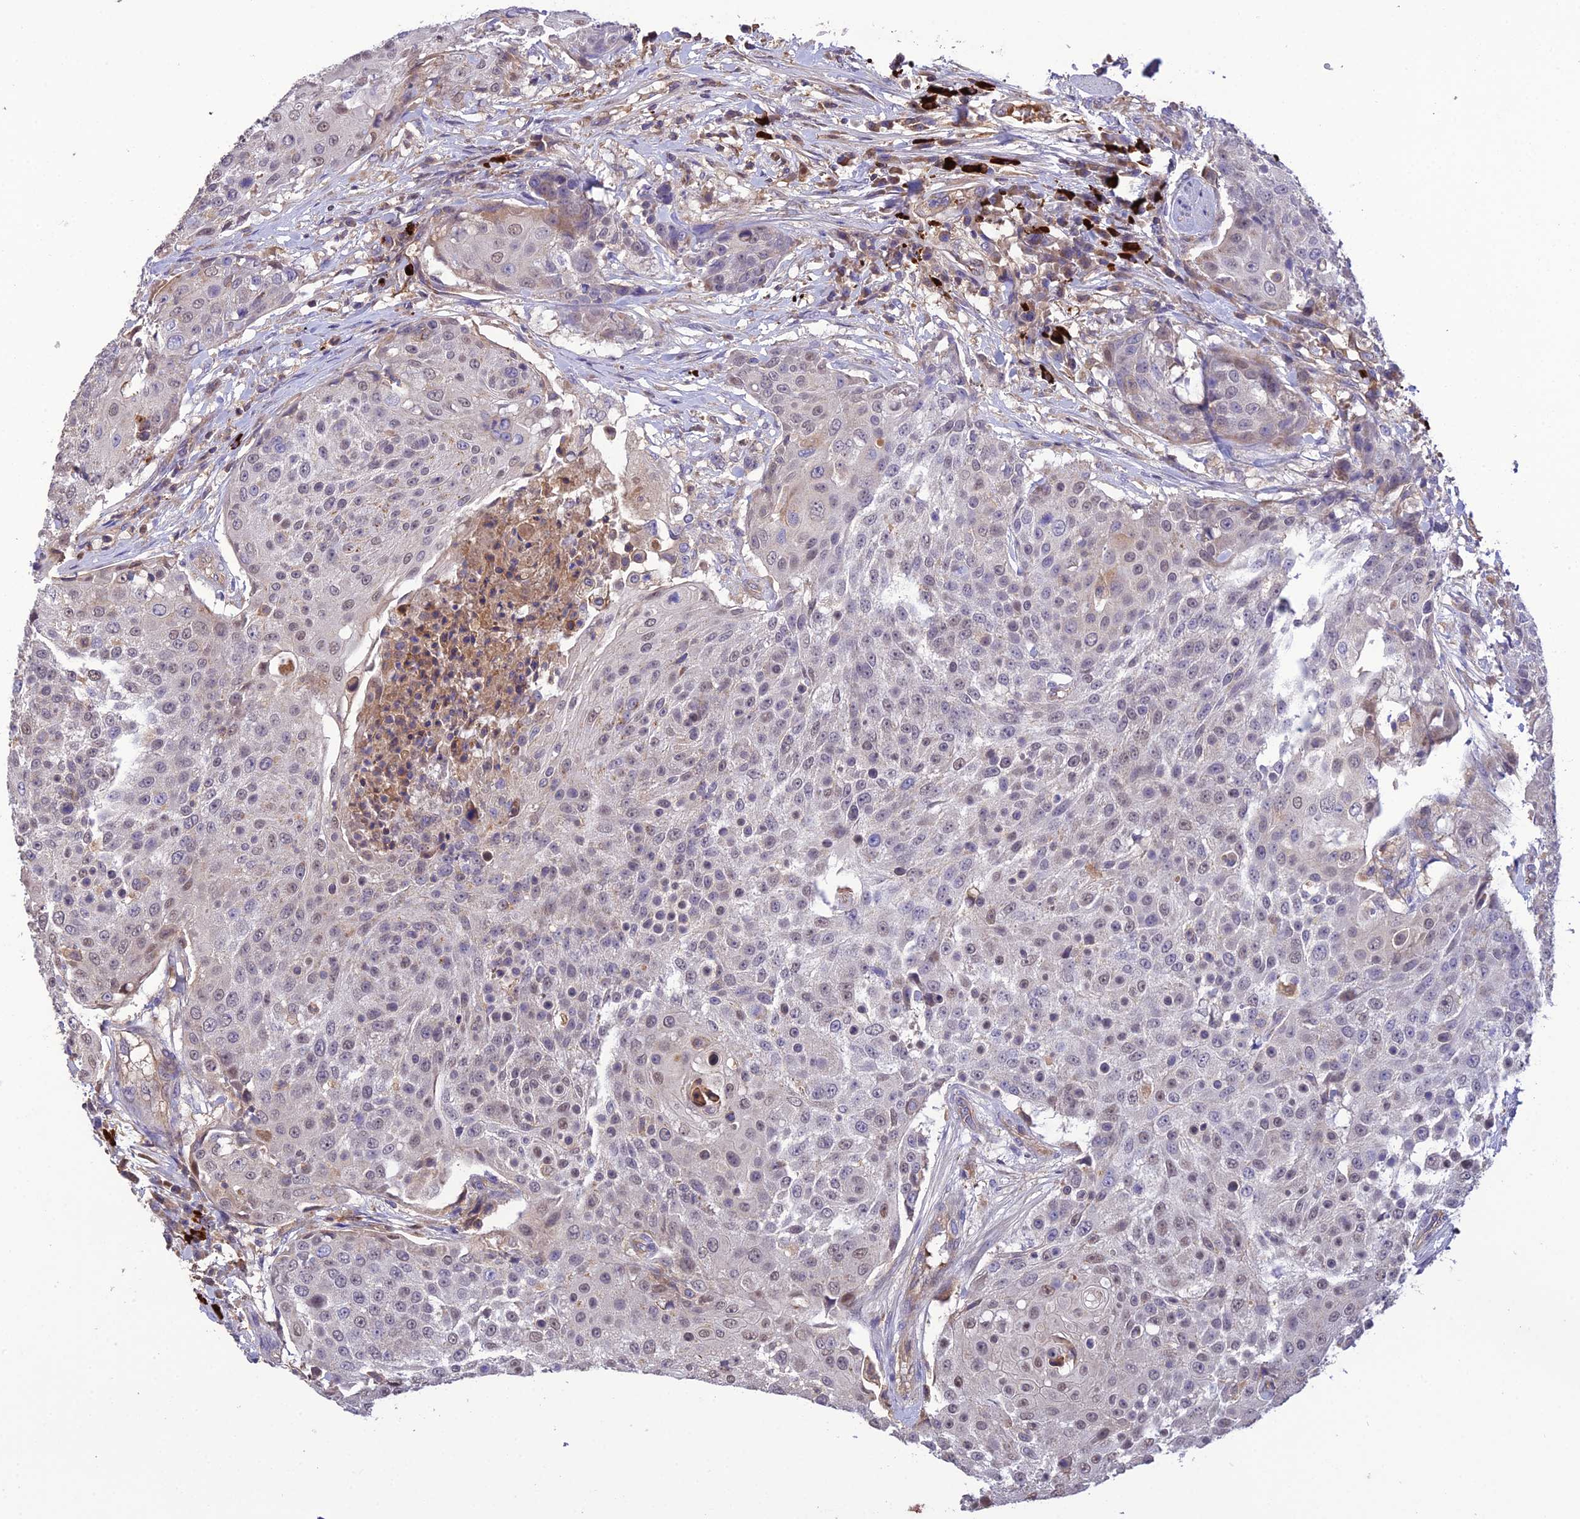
{"staining": {"intensity": "weak", "quantity": "25%-75%", "location": "cytoplasmic/membranous"}, "tissue": "urothelial cancer", "cell_type": "Tumor cells", "image_type": "cancer", "snomed": [{"axis": "morphology", "description": "Urothelial carcinoma, High grade"}, {"axis": "topography", "description": "Urinary bladder"}], "caption": "High-magnification brightfield microscopy of urothelial cancer stained with DAB (3,3'-diaminobenzidine) (brown) and counterstained with hematoxylin (blue). tumor cells exhibit weak cytoplasmic/membranous staining is seen in approximately25%-75% of cells.", "gene": "MIOS", "patient": {"sex": "female", "age": 63}}